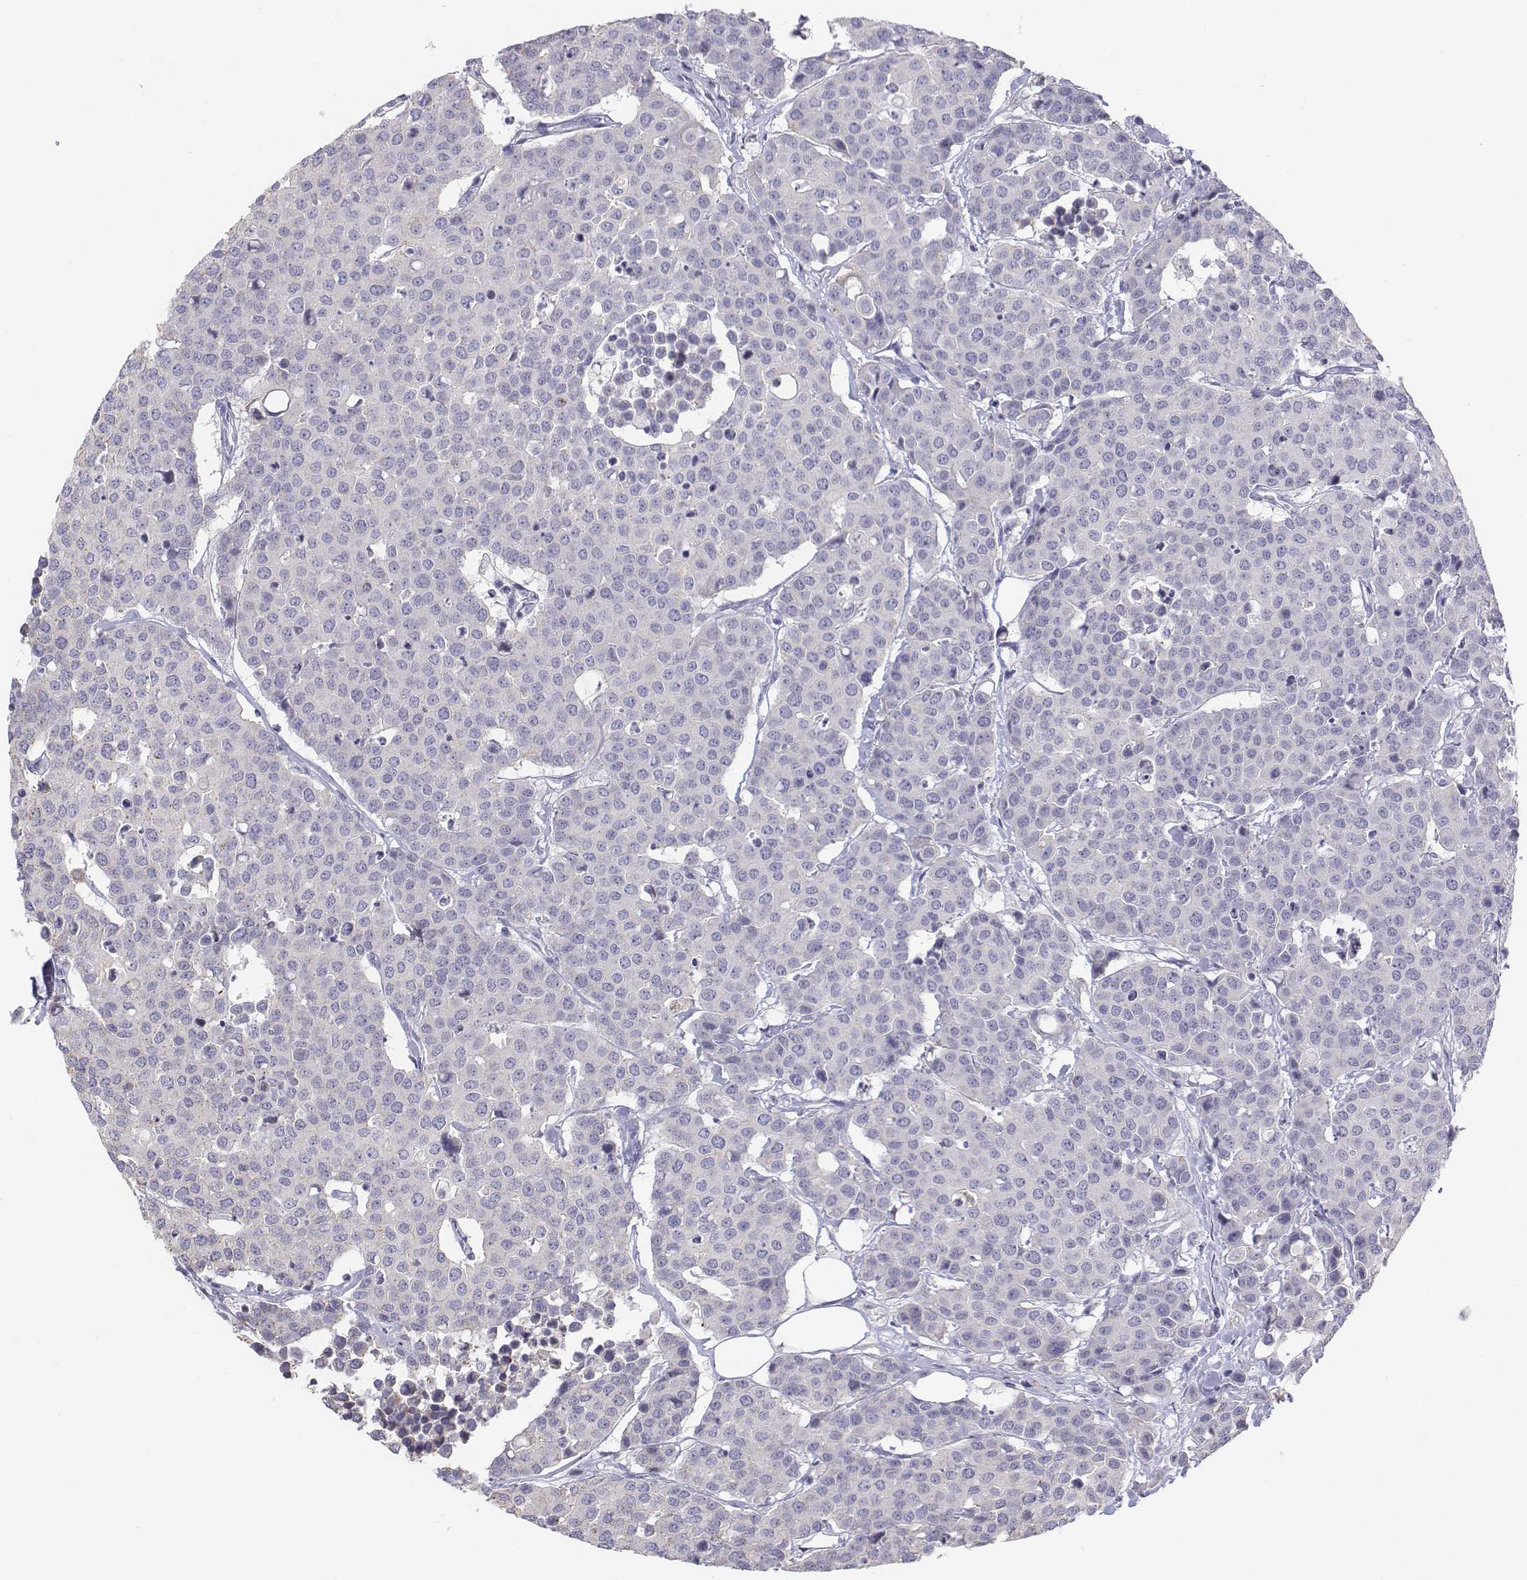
{"staining": {"intensity": "negative", "quantity": "none", "location": "none"}, "tissue": "carcinoid", "cell_type": "Tumor cells", "image_type": "cancer", "snomed": [{"axis": "morphology", "description": "Carcinoid, malignant, NOS"}, {"axis": "topography", "description": "Colon"}], "caption": "The histopathology image displays no staining of tumor cells in carcinoid.", "gene": "LGSN", "patient": {"sex": "male", "age": 81}}